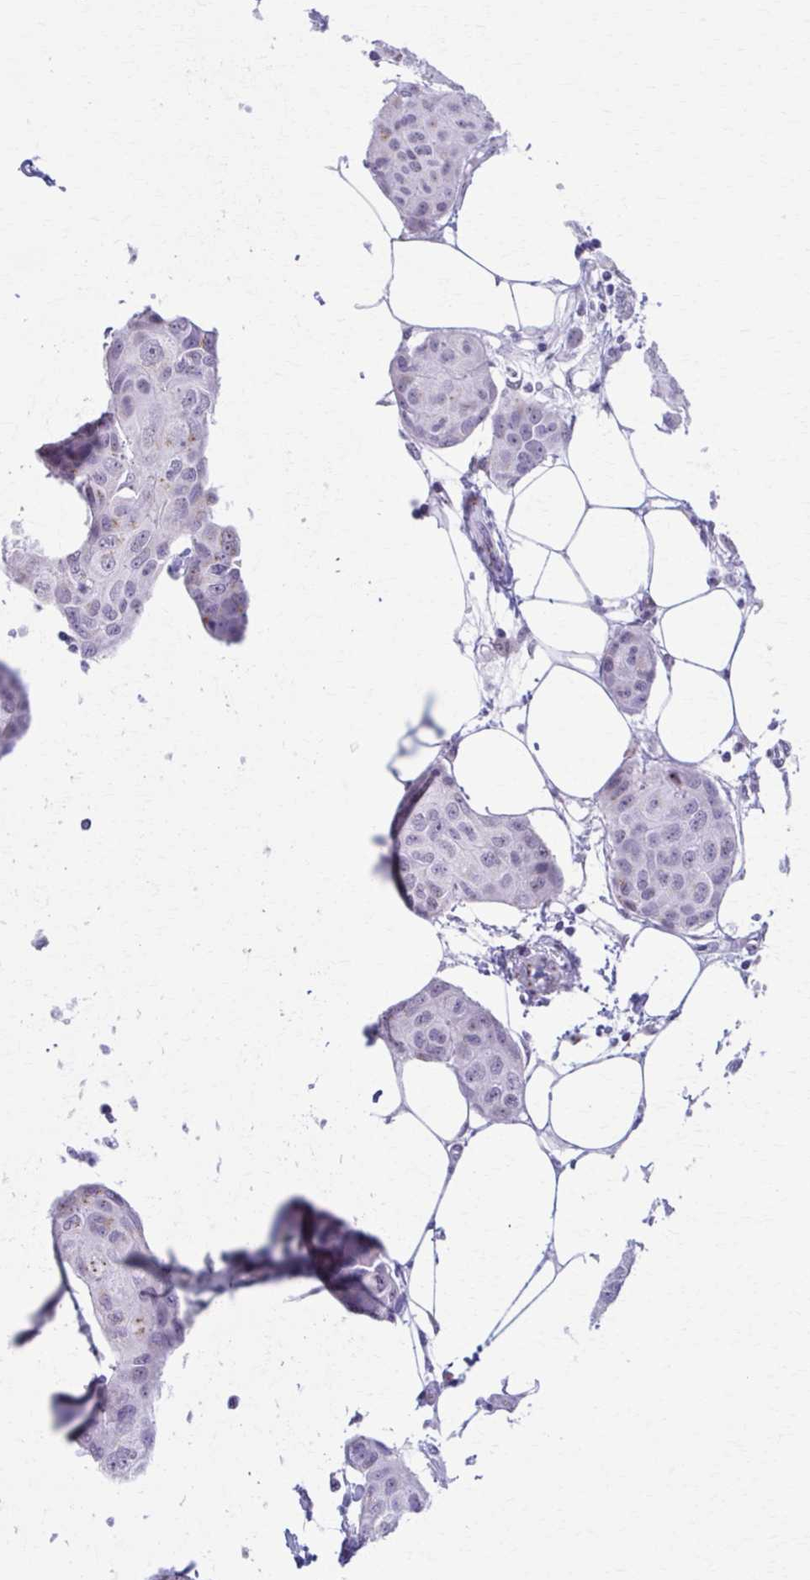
{"staining": {"intensity": "weak", "quantity": "<25%", "location": "cytoplasmic/membranous"}, "tissue": "breast cancer", "cell_type": "Tumor cells", "image_type": "cancer", "snomed": [{"axis": "morphology", "description": "Duct carcinoma"}, {"axis": "topography", "description": "Breast"}, {"axis": "topography", "description": "Lymph node"}], "caption": "An immunohistochemistry histopathology image of invasive ductal carcinoma (breast) is shown. There is no staining in tumor cells of invasive ductal carcinoma (breast).", "gene": "ZNF682", "patient": {"sex": "female", "age": 80}}